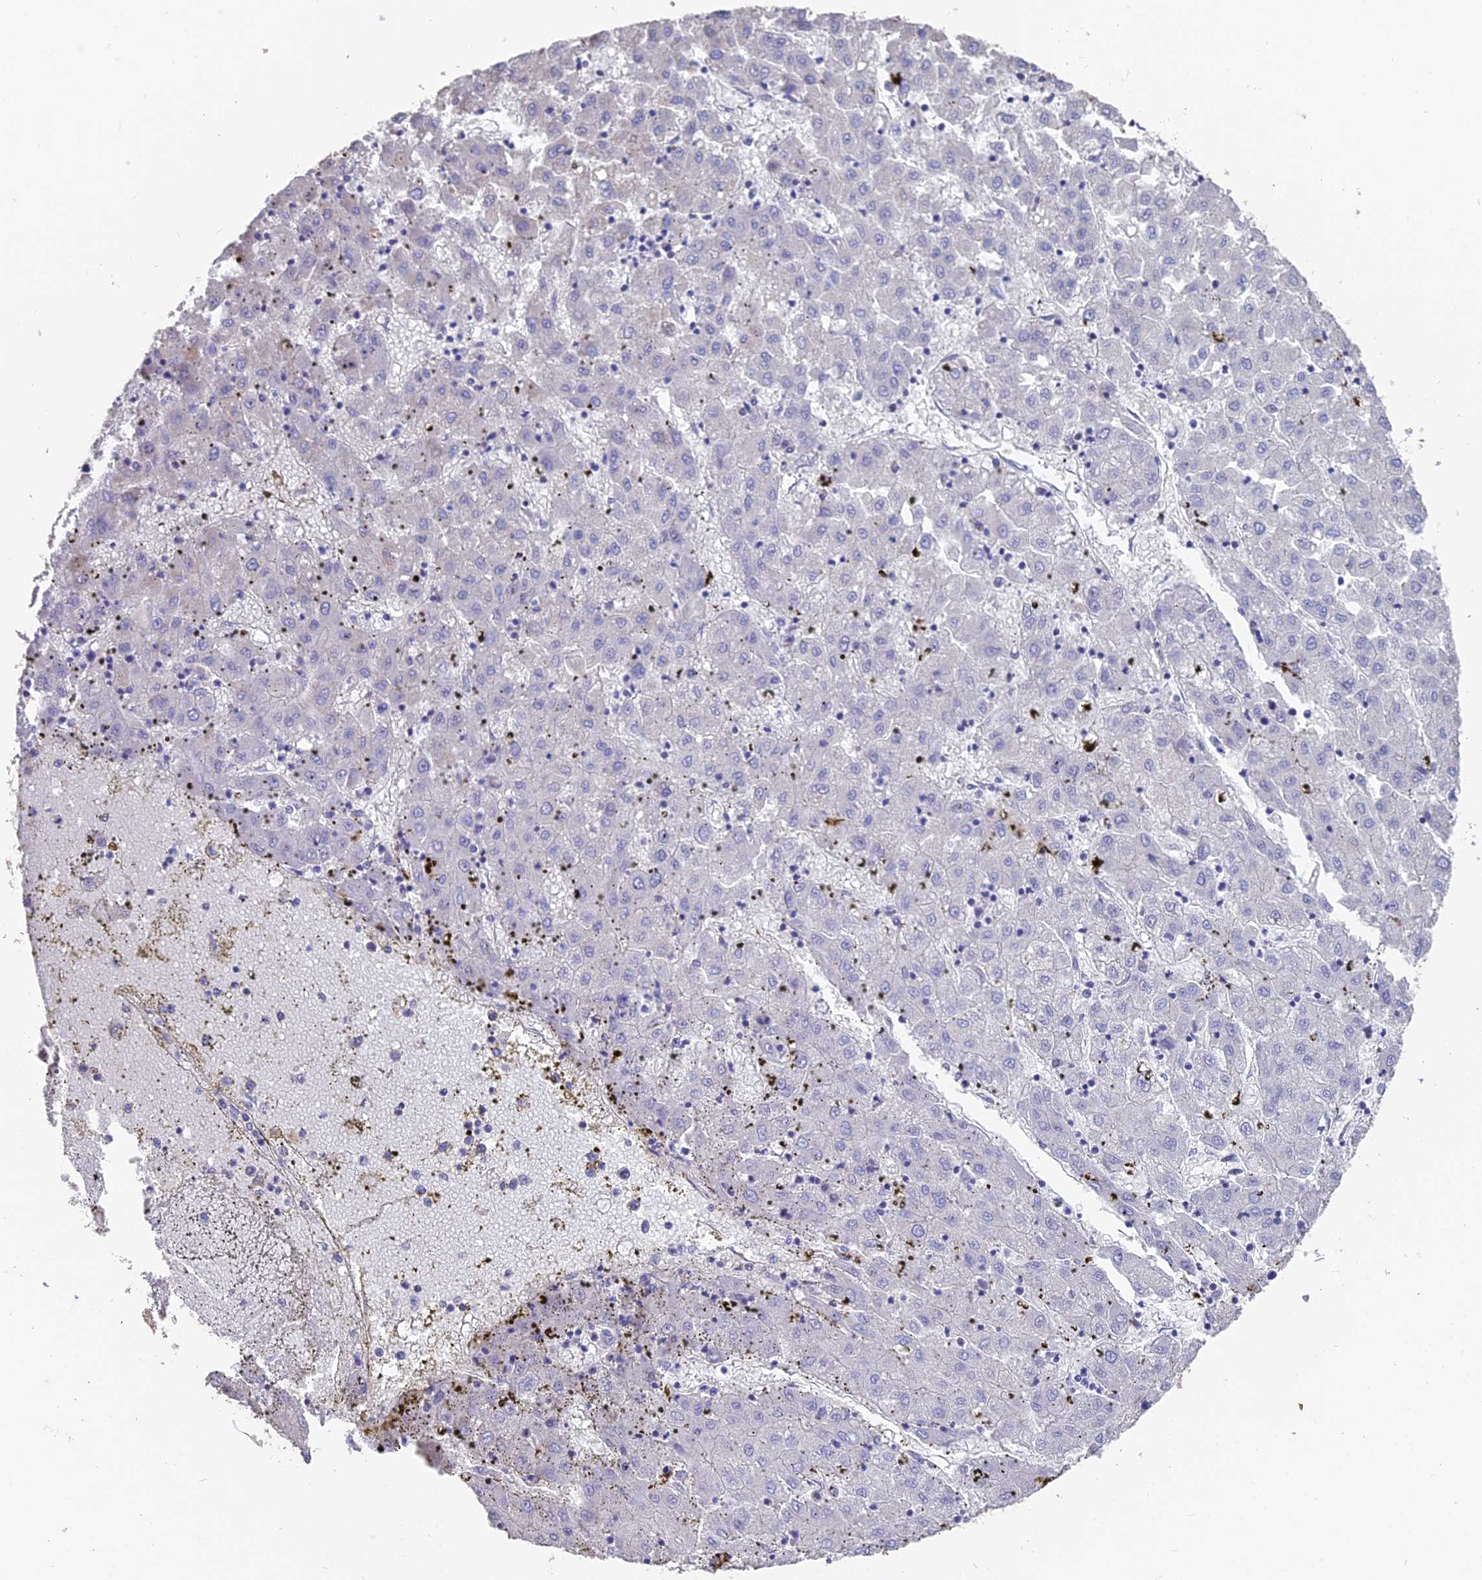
{"staining": {"intensity": "negative", "quantity": "none", "location": "none"}, "tissue": "liver cancer", "cell_type": "Tumor cells", "image_type": "cancer", "snomed": [{"axis": "morphology", "description": "Carcinoma, Hepatocellular, NOS"}, {"axis": "topography", "description": "Liver"}], "caption": "IHC photomicrograph of human liver cancer stained for a protein (brown), which displays no staining in tumor cells.", "gene": "FAM168B", "patient": {"sex": "male", "age": 72}}